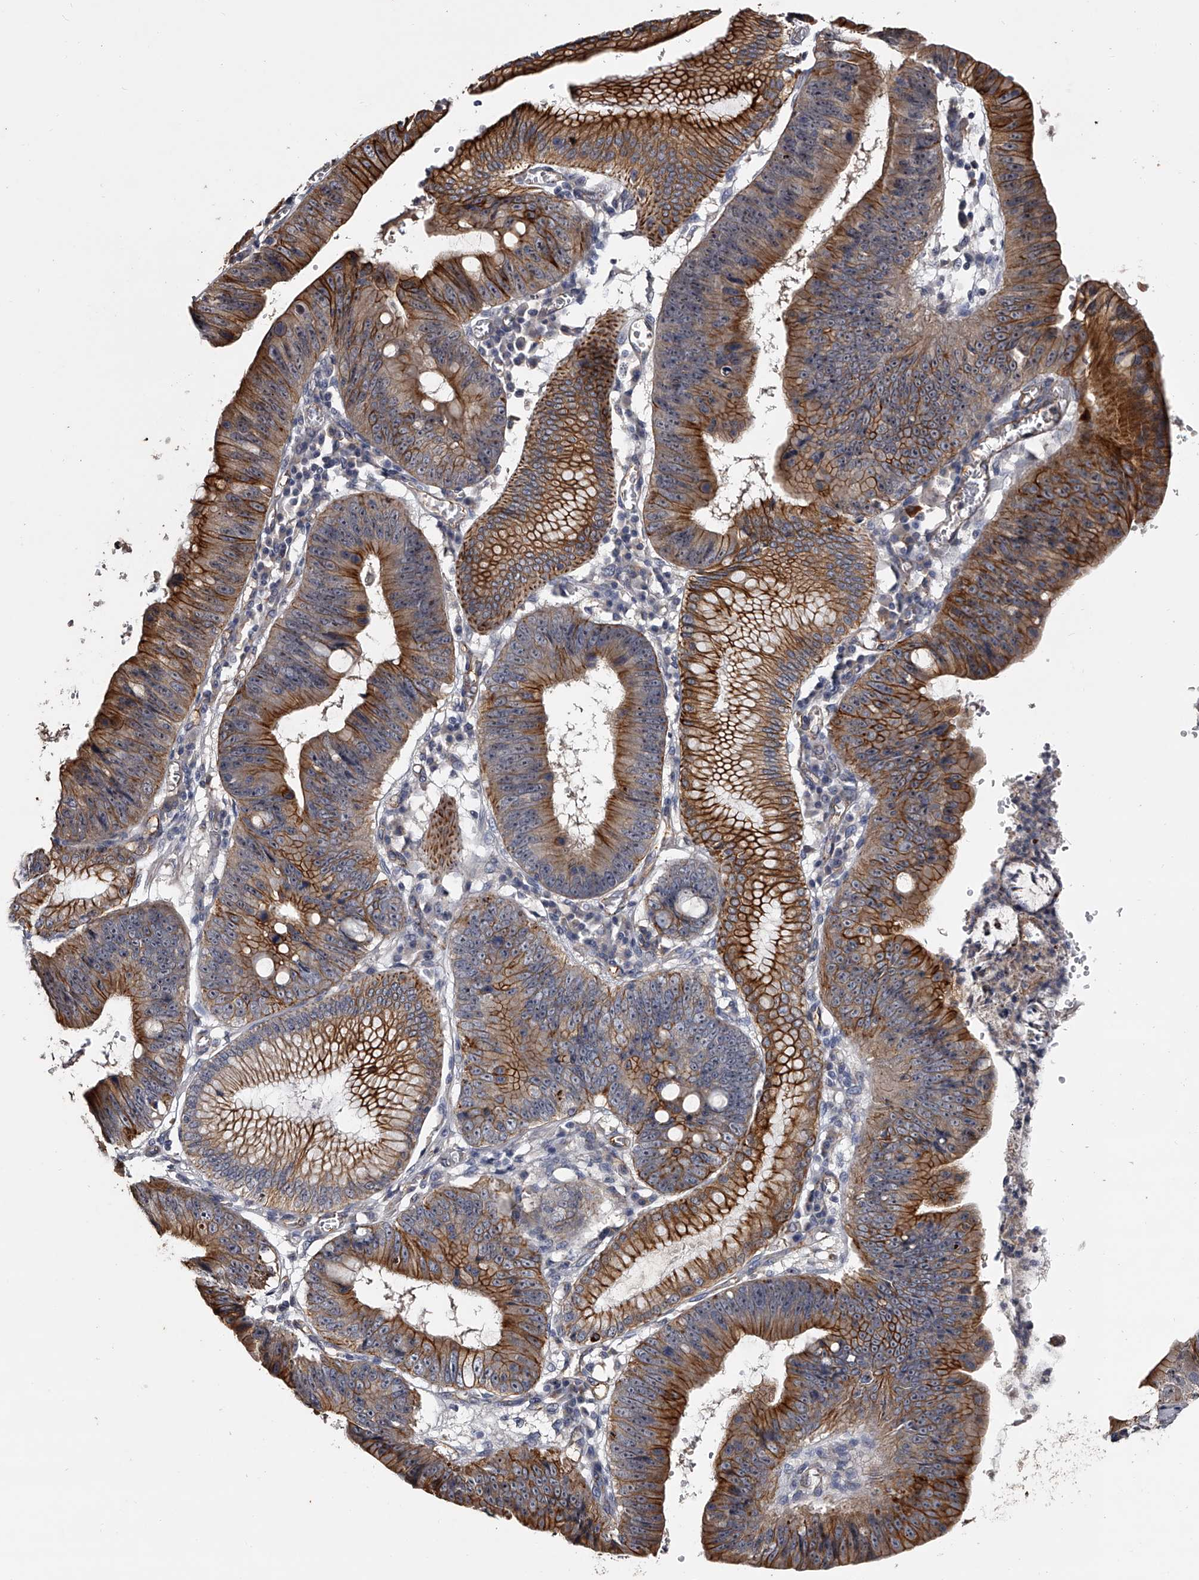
{"staining": {"intensity": "strong", "quantity": "25%-75%", "location": "cytoplasmic/membranous"}, "tissue": "stomach cancer", "cell_type": "Tumor cells", "image_type": "cancer", "snomed": [{"axis": "morphology", "description": "Adenocarcinoma, NOS"}, {"axis": "topography", "description": "Stomach"}], "caption": "Stomach cancer (adenocarcinoma) was stained to show a protein in brown. There is high levels of strong cytoplasmic/membranous staining in approximately 25%-75% of tumor cells. Nuclei are stained in blue.", "gene": "MDN1", "patient": {"sex": "male", "age": 59}}